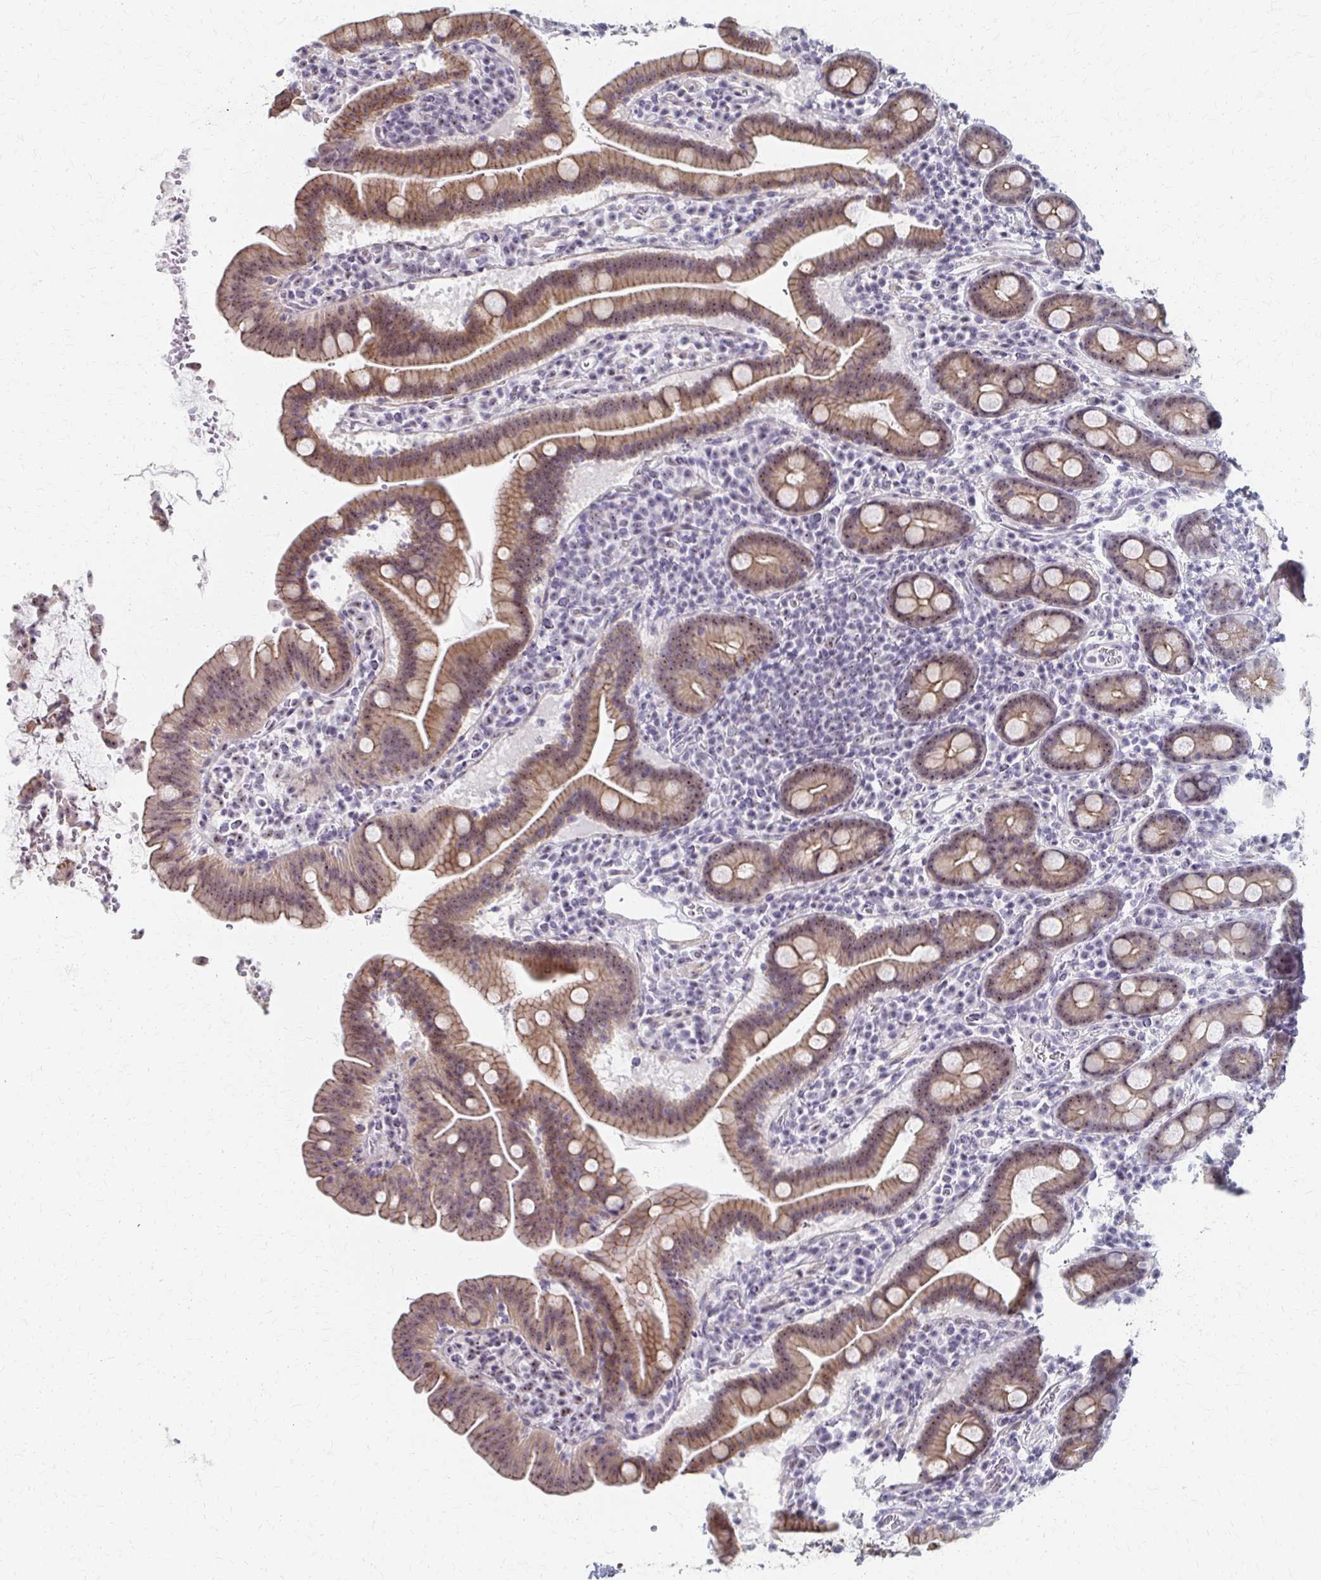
{"staining": {"intensity": "moderate", "quantity": ">75%", "location": "cytoplasmic/membranous,nuclear"}, "tissue": "small intestine", "cell_type": "Glandular cells", "image_type": "normal", "snomed": [{"axis": "morphology", "description": "Normal tissue, NOS"}, {"axis": "topography", "description": "Small intestine"}], "caption": "Normal small intestine exhibits moderate cytoplasmic/membranous,nuclear positivity in about >75% of glandular cells (Stains: DAB (3,3'-diaminobenzidine) in brown, nuclei in blue, Microscopy: brightfield microscopy at high magnification)..", "gene": "PES1", "patient": {"sex": "male", "age": 26}}